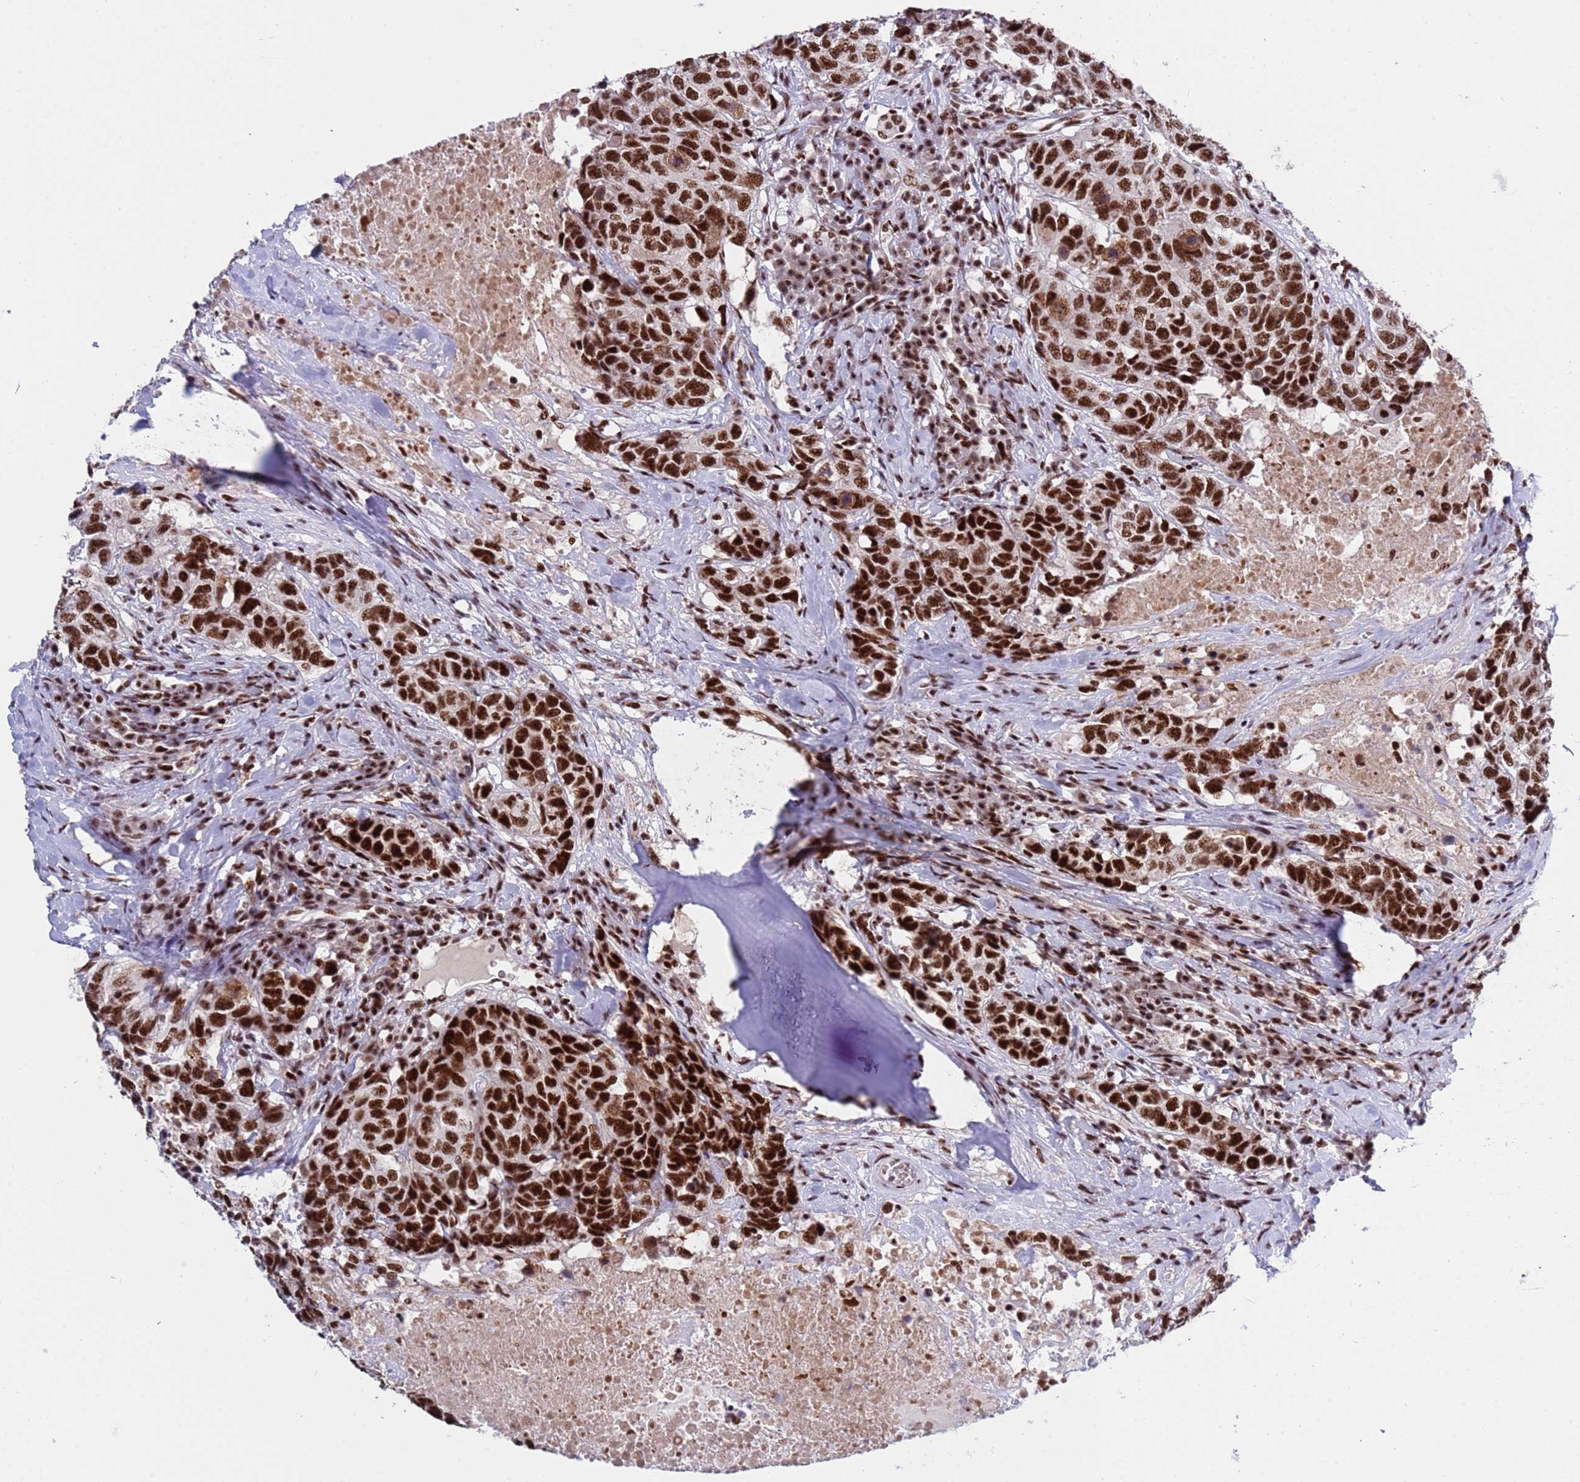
{"staining": {"intensity": "strong", "quantity": ">75%", "location": "nuclear"}, "tissue": "head and neck cancer", "cell_type": "Tumor cells", "image_type": "cancer", "snomed": [{"axis": "morphology", "description": "Squamous cell carcinoma, NOS"}, {"axis": "topography", "description": "Head-Neck"}], "caption": "Immunohistochemistry image of neoplastic tissue: human head and neck squamous cell carcinoma stained using immunohistochemistry exhibits high levels of strong protein expression localized specifically in the nuclear of tumor cells, appearing as a nuclear brown color.", "gene": "THOC2", "patient": {"sex": "male", "age": 66}}